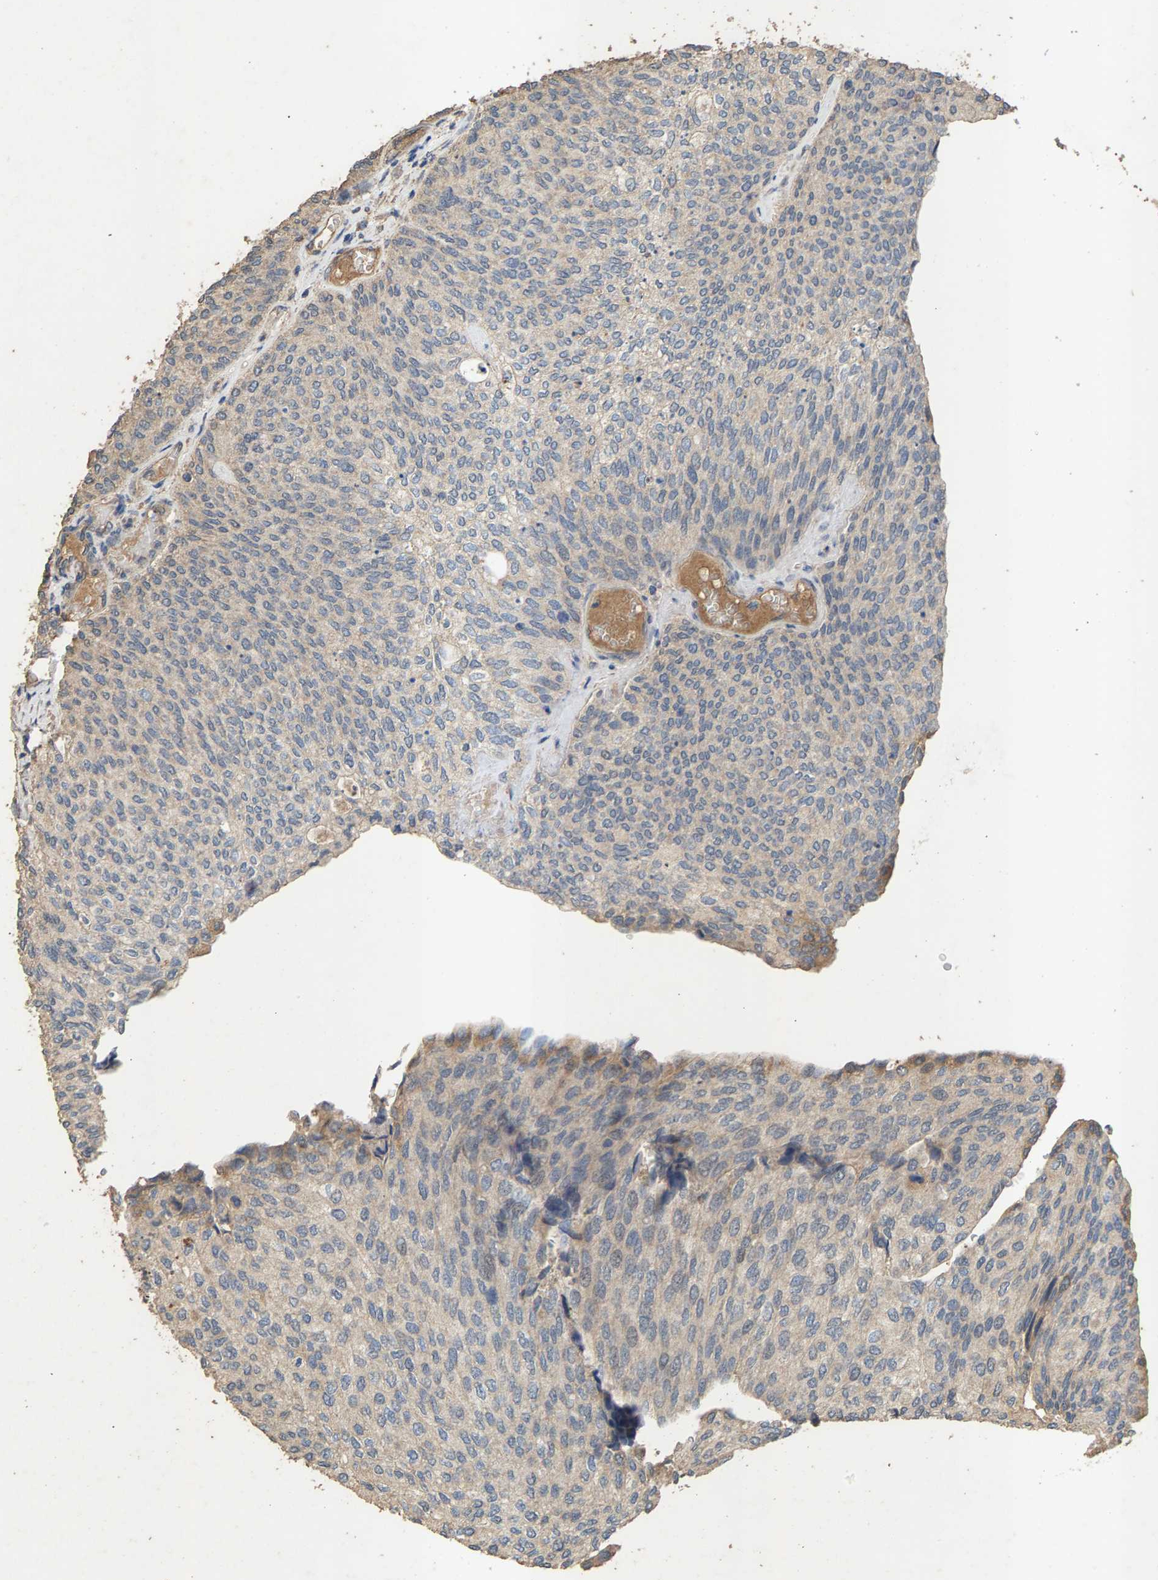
{"staining": {"intensity": "weak", "quantity": "<25%", "location": "cytoplasmic/membranous"}, "tissue": "urothelial cancer", "cell_type": "Tumor cells", "image_type": "cancer", "snomed": [{"axis": "morphology", "description": "Urothelial carcinoma, Low grade"}, {"axis": "topography", "description": "Urinary bladder"}], "caption": "DAB (3,3'-diaminobenzidine) immunohistochemical staining of human urothelial carcinoma (low-grade) displays no significant expression in tumor cells.", "gene": "HTRA3", "patient": {"sex": "female", "age": 79}}